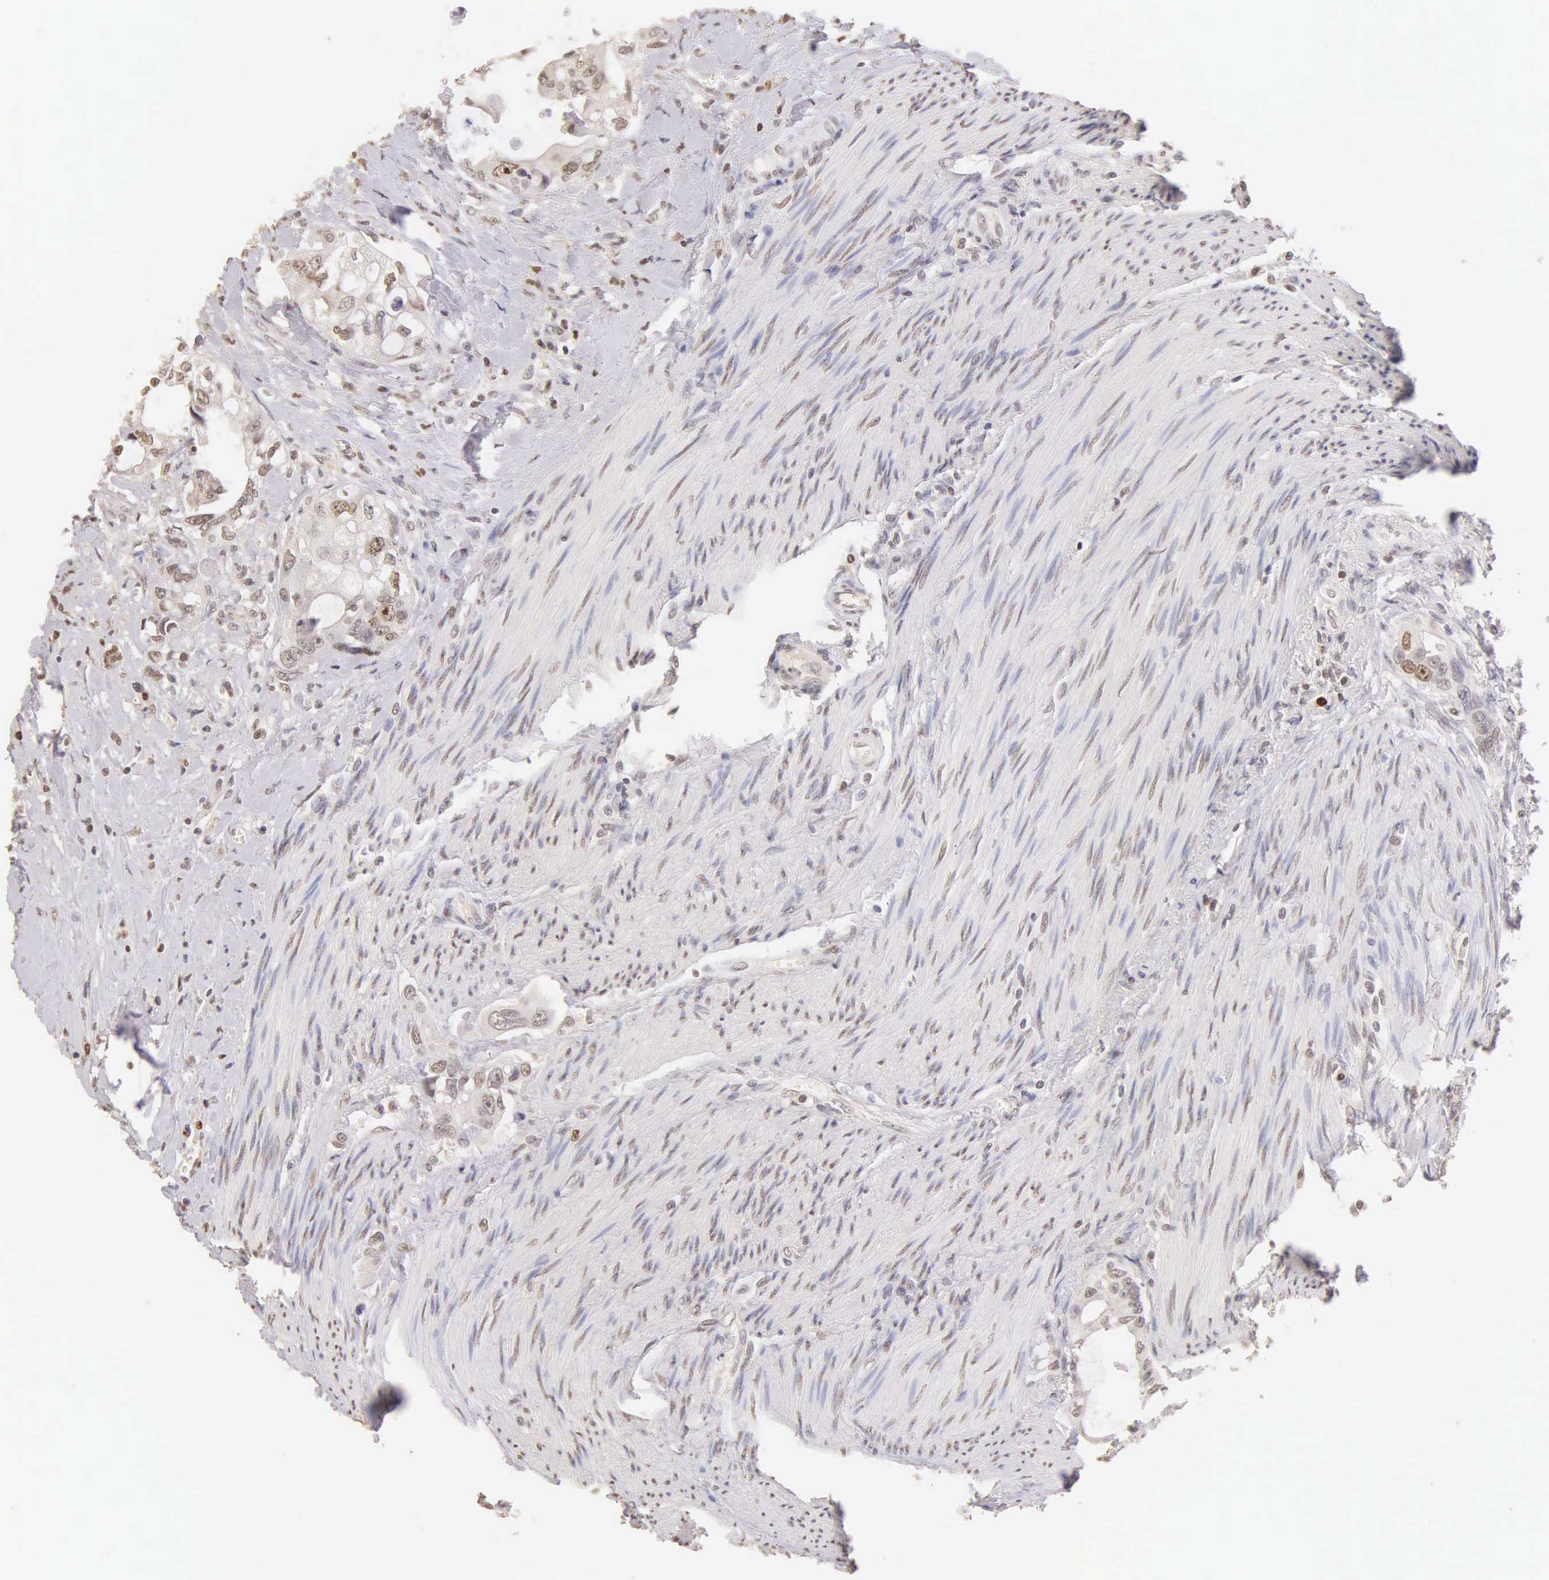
{"staining": {"intensity": "weak", "quantity": ">75%", "location": "nuclear"}, "tissue": "colorectal cancer", "cell_type": "Tumor cells", "image_type": "cancer", "snomed": [{"axis": "morphology", "description": "Adenocarcinoma, NOS"}, {"axis": "topography", "description": "Rectum"}], "caption": "A histopathology image of colorectal adenocarcinoma stained for a protein displays weak nuclear brown staining in tumor cells. (IHC, brightfield microscopy, high magnification).", "gene": "MKI67", "patient": {"sex": "female", "age": 57}}